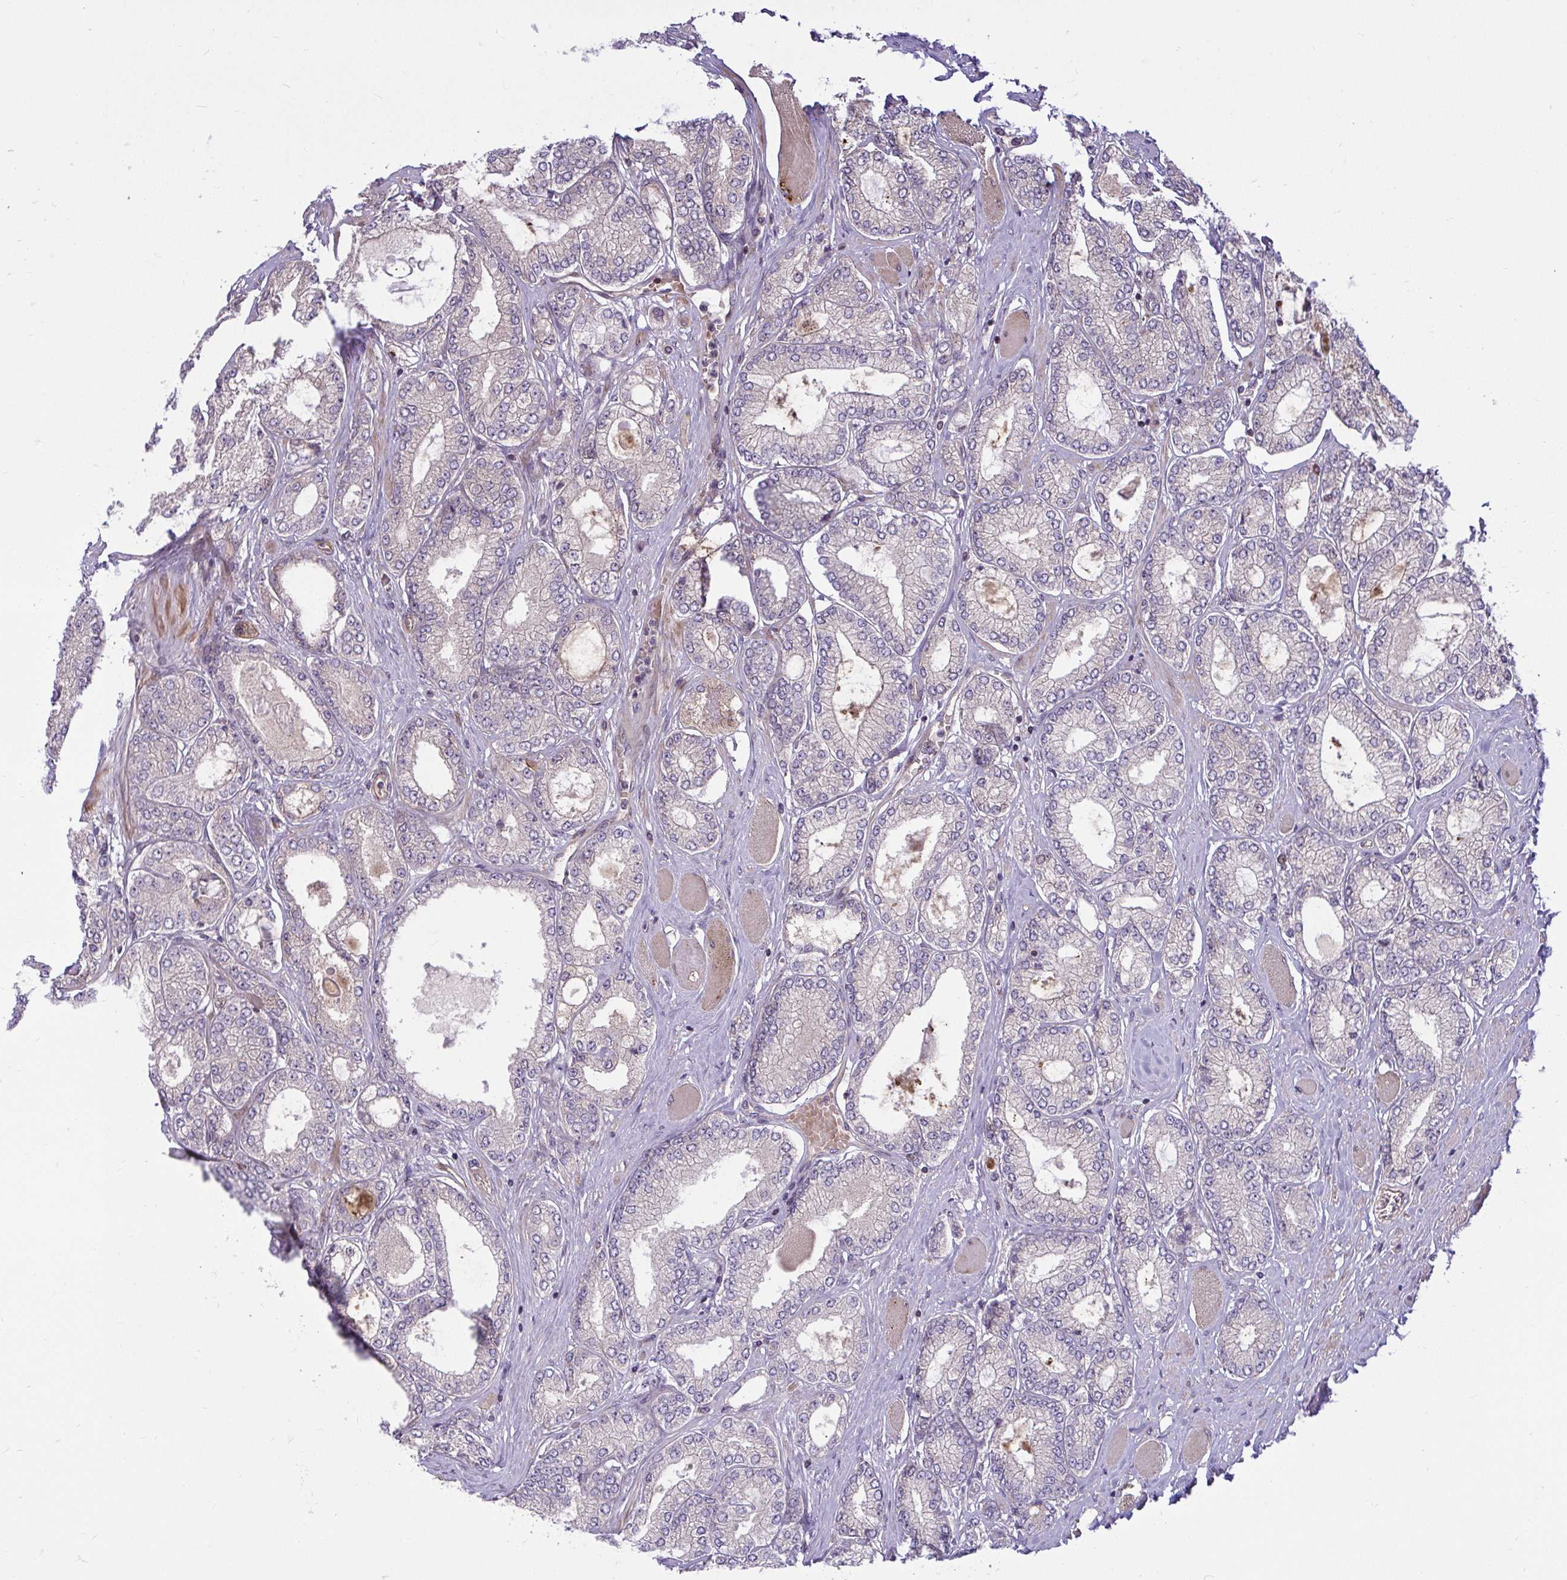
{"staining": {"intensity": "negative", "quantity": "none", "location": "none"}, "tissue": "prostate cancer", "cell_type": "Tumor cells", "image_type": "cancer", "snomed": [{"axis": "morphology", "description": "Adenocarcinoma, High grade"}, {"axis": "topography", "description": "Prostate"}], "caption": "Human prostate high-grade adenocarcinoma stained for a protein using immunohistochemistry (IHC) shows no positivity in tumor cells.", "gene": "ZSCAN9", "patient": {"sex": "male", "age": 68}}